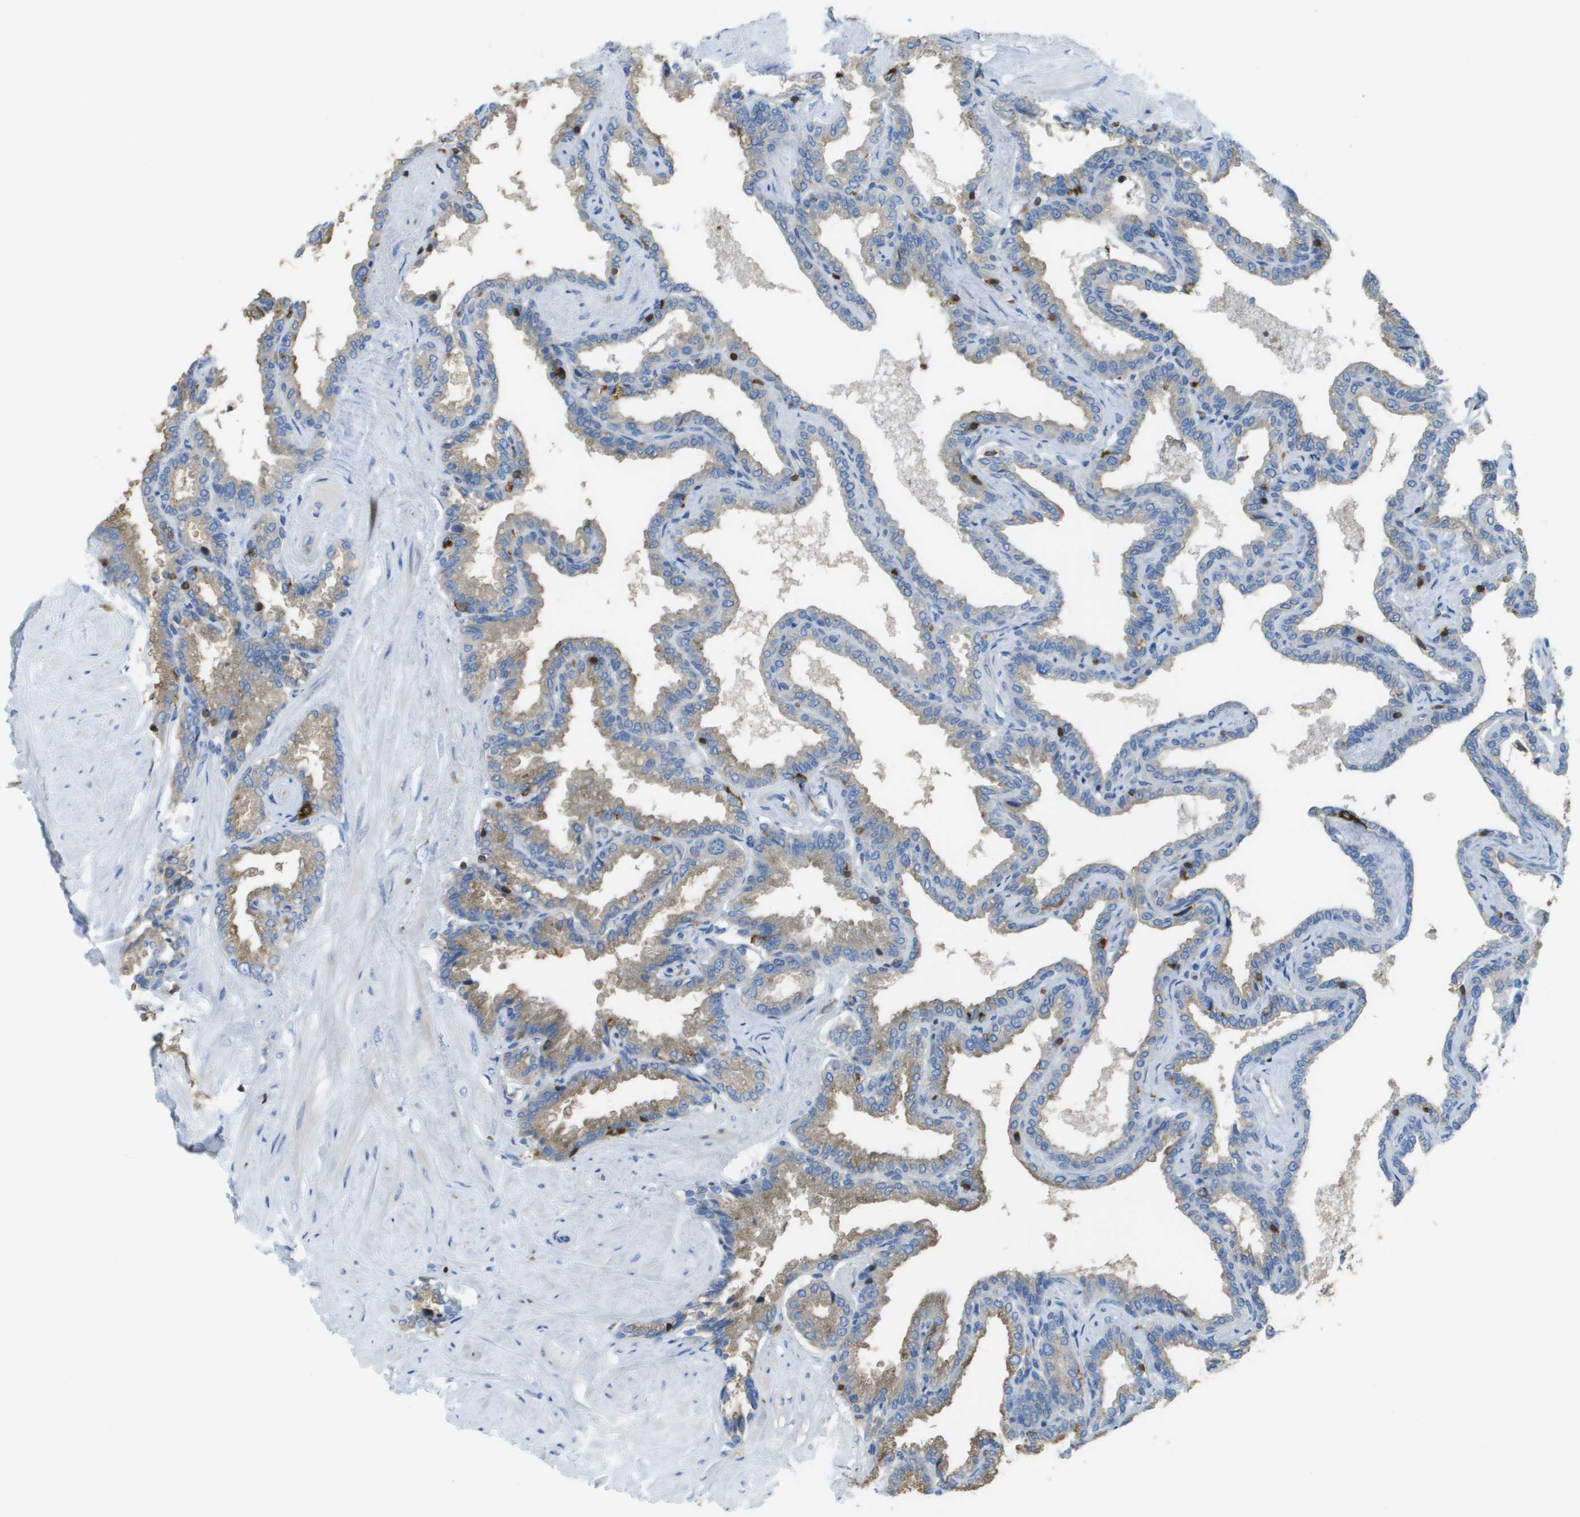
{"staining": {"intensity": "weak", "quantity": ">75%", "location": "cytoplasmic/membranous"}, "tissue": "seminal vesicle", "cell_type": "Glandular cells", "image_type": "normal", "snomed": [{"axis": "morphology", "description": "Normal tissue, NOS"}, {"axis": "topography", "description": "Seminal veicle"}], "caption": "Protein staining reveals weak cytoplasmic/membranous staining in approximately >75% of glandular cells in benign seminal vesicle. (Stains: DAB in brown, nuclei in blue, Microscopy: brightfield microscopy at high magnification).", "gene": "APBB1IP", "patient": {"sex": "male", "age": 46}}